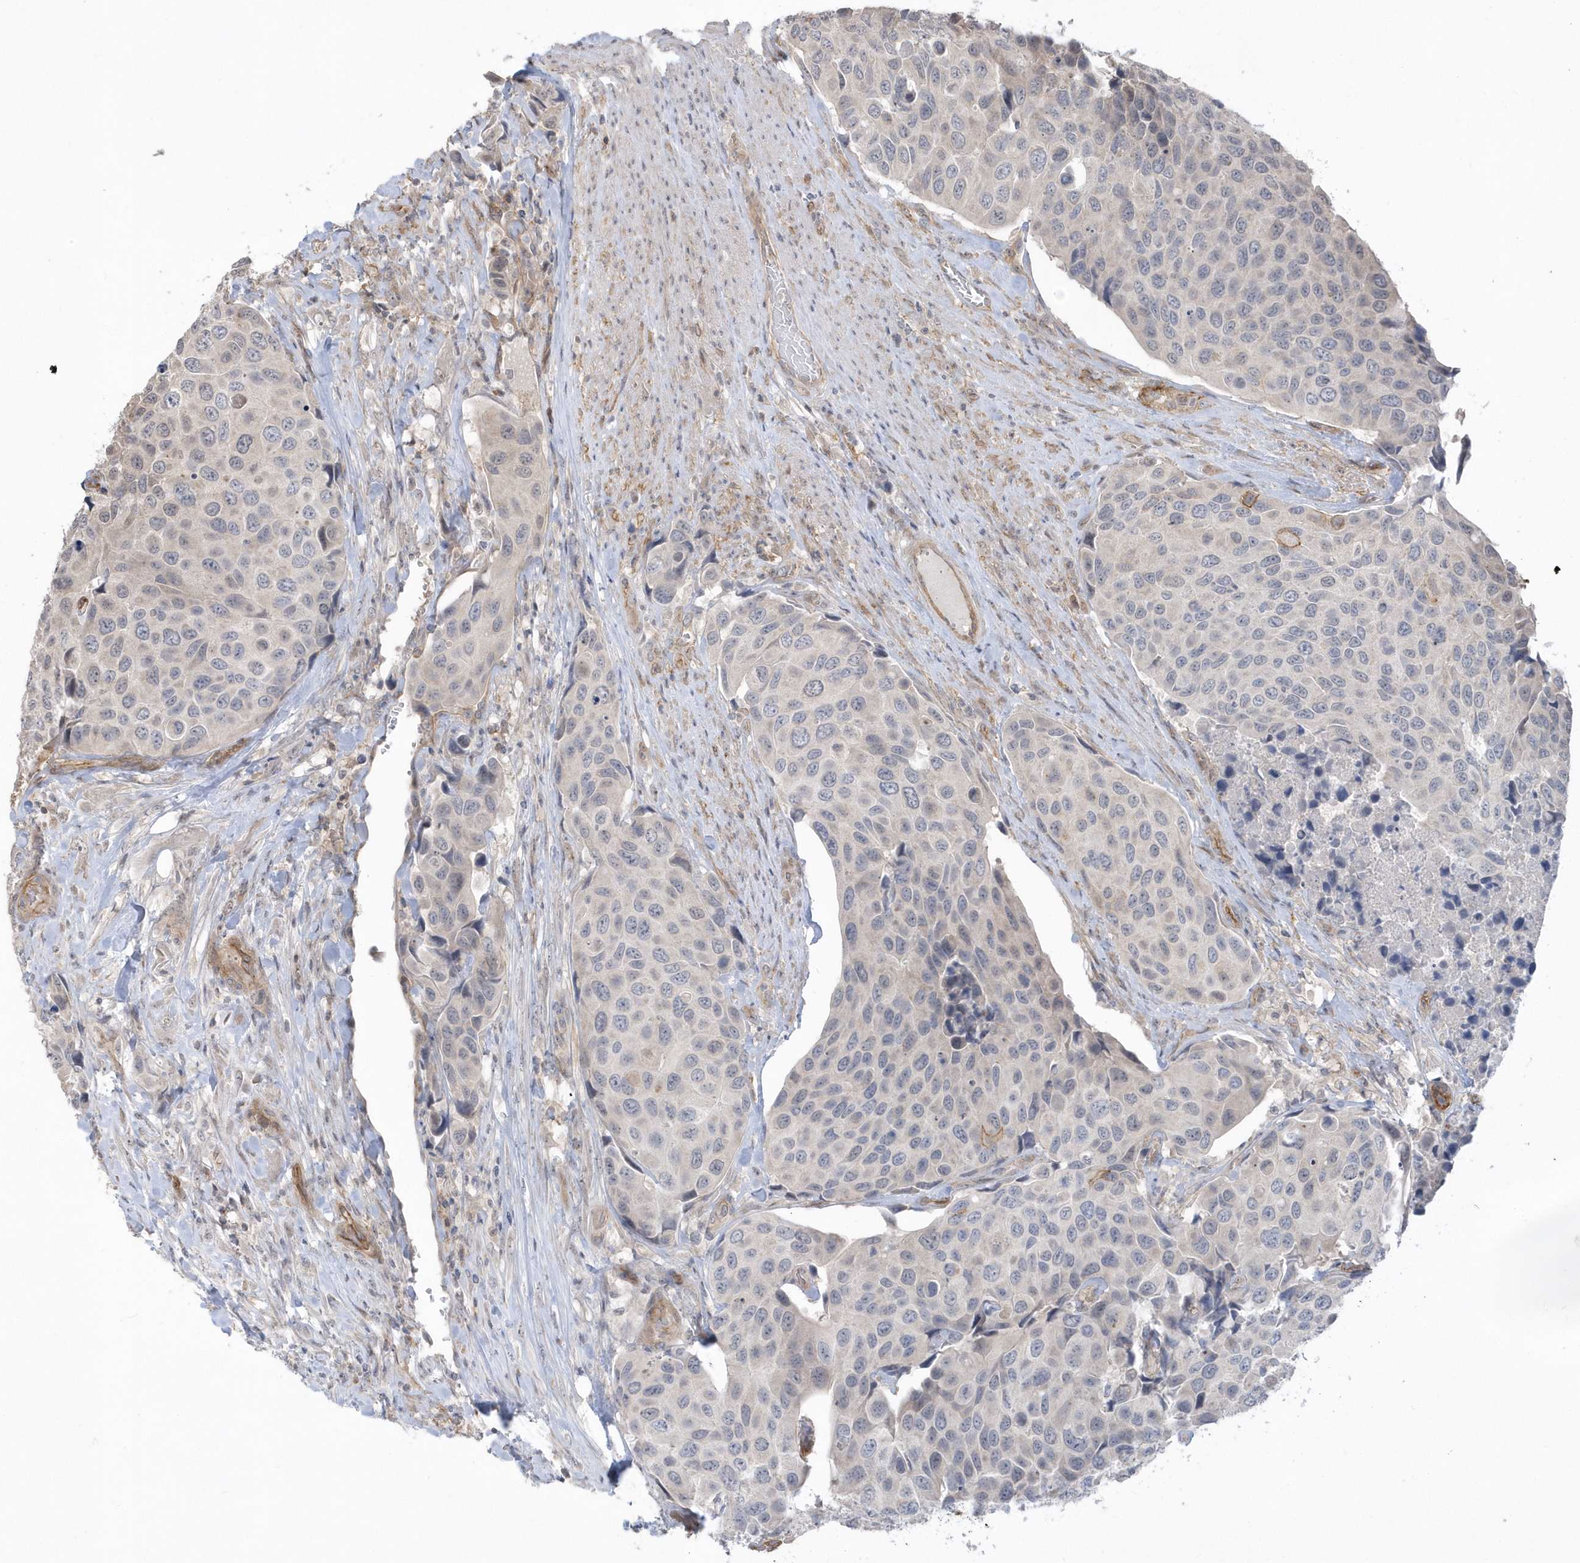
{"staining": {"intensity": "negative", "quantity": "none", "location": "none"}, "tissue": "urothelial cancer", "cell_type": "Tumor cells", "image_type": "cancer", "snomed": [{"axis": "morphology", "description": "Urothelial carcinoma, High grade"}, {"axis": "topography", "description": "Urinary bladder"}], "caption": "The histopathology image reveals no staining of tumor cells in urothelial cancer.", "gene": "CRIP3", "patient": {"sex": "male", "age": 74}}